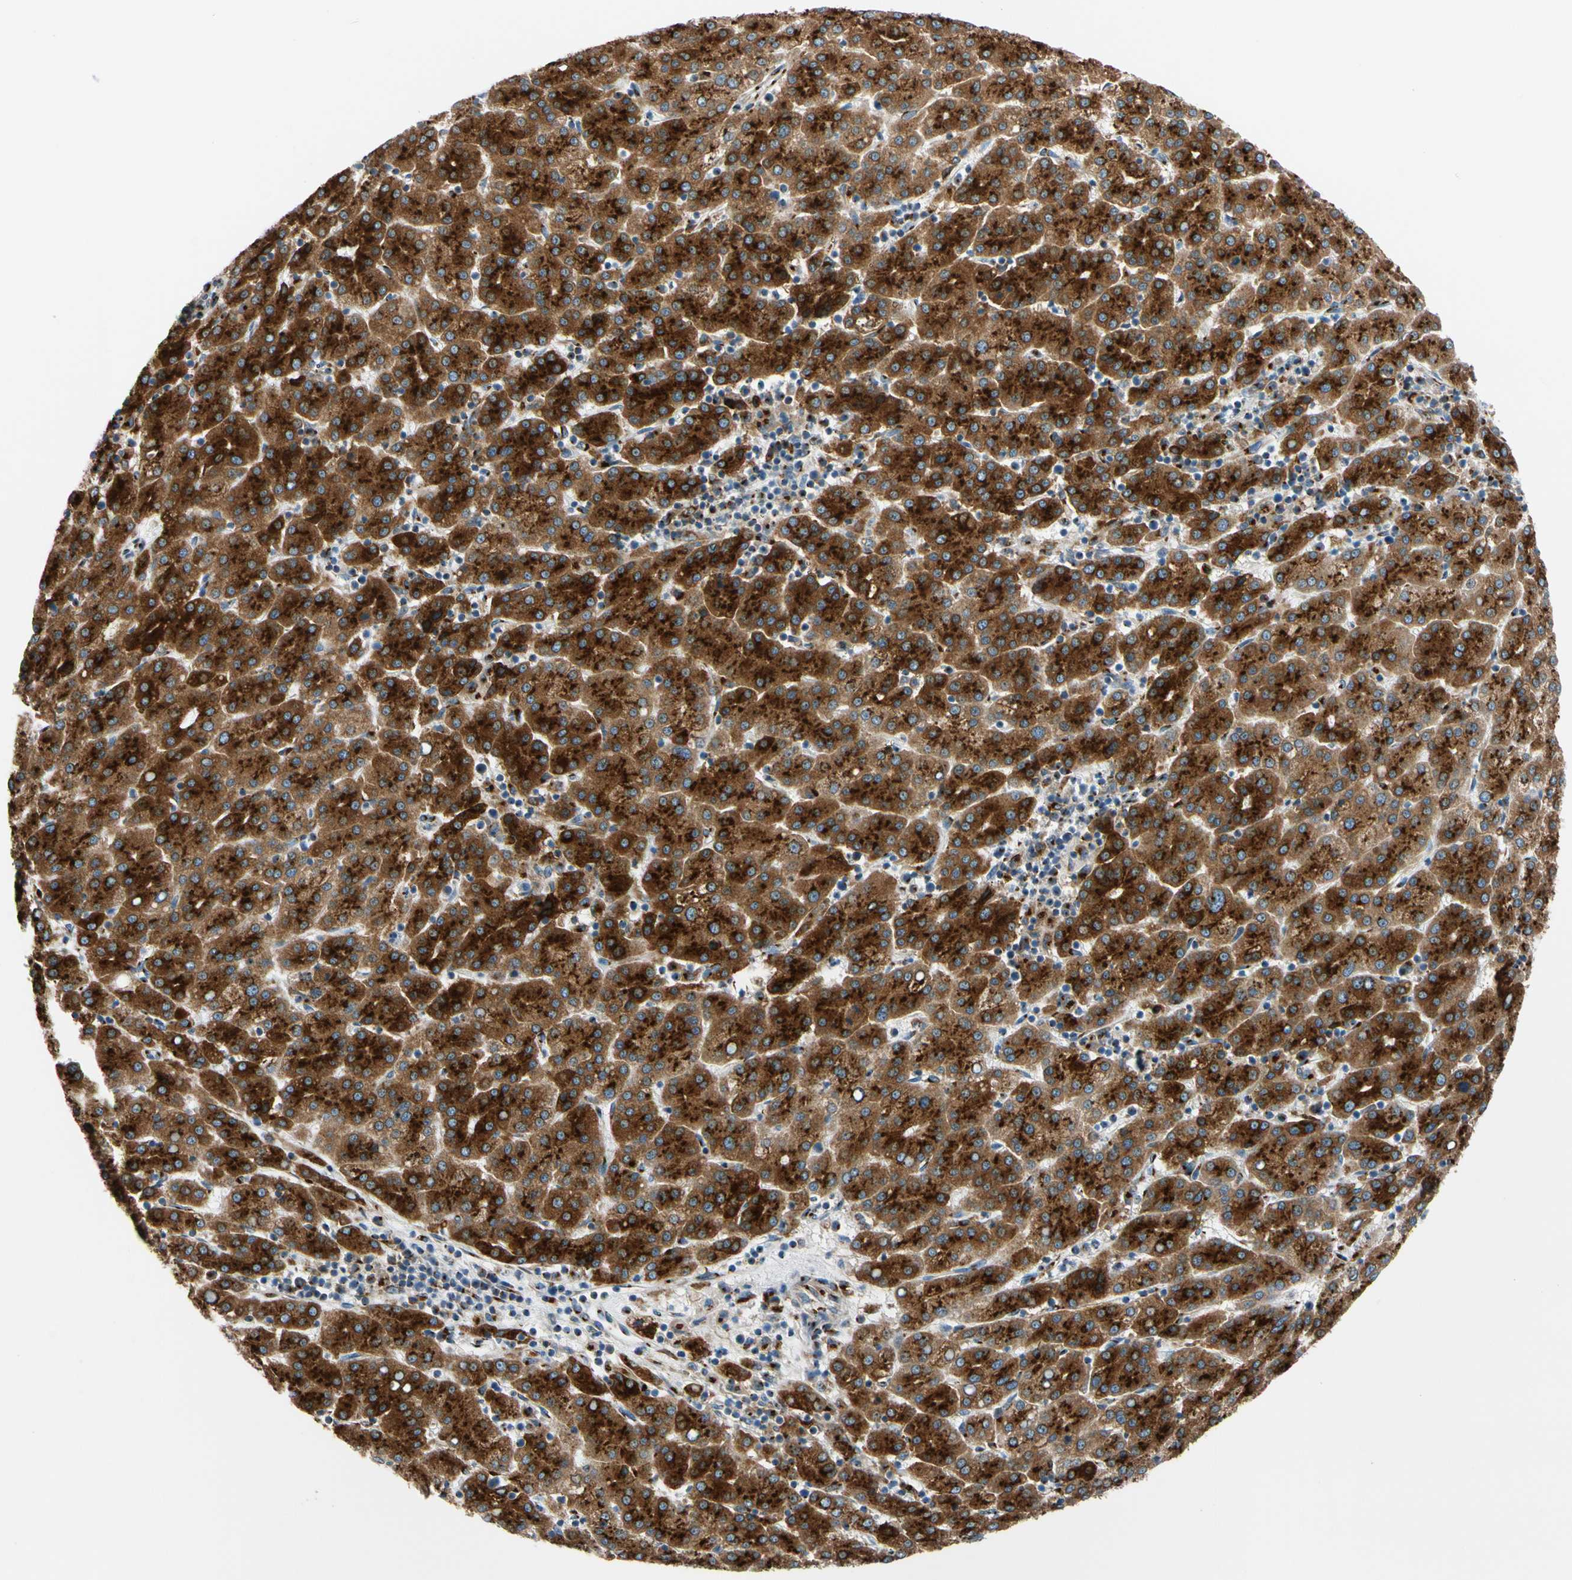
{"staining": {"intensity": "strong", "quantity": ">75%", "location": "cytoplasmic/membranous"}, "tissue": "liver cancer", "cell_type": "Tumor cells", "image_type": "cancer", "snomed": [{"axis": "morphology", "description": "Carcinoma, Hepatocellular, NOS"}, {"axis": "topography", "description": "Liver"}], "caption": "Liver hepatocellular carcinoma tissue exhibits strong cytoplasmic/membranous staining in about >75% of tumor cells, visualized by immunohistochemistry.", "gene": "NUCB1", "patient": {"sex": "female", "age": 58}}